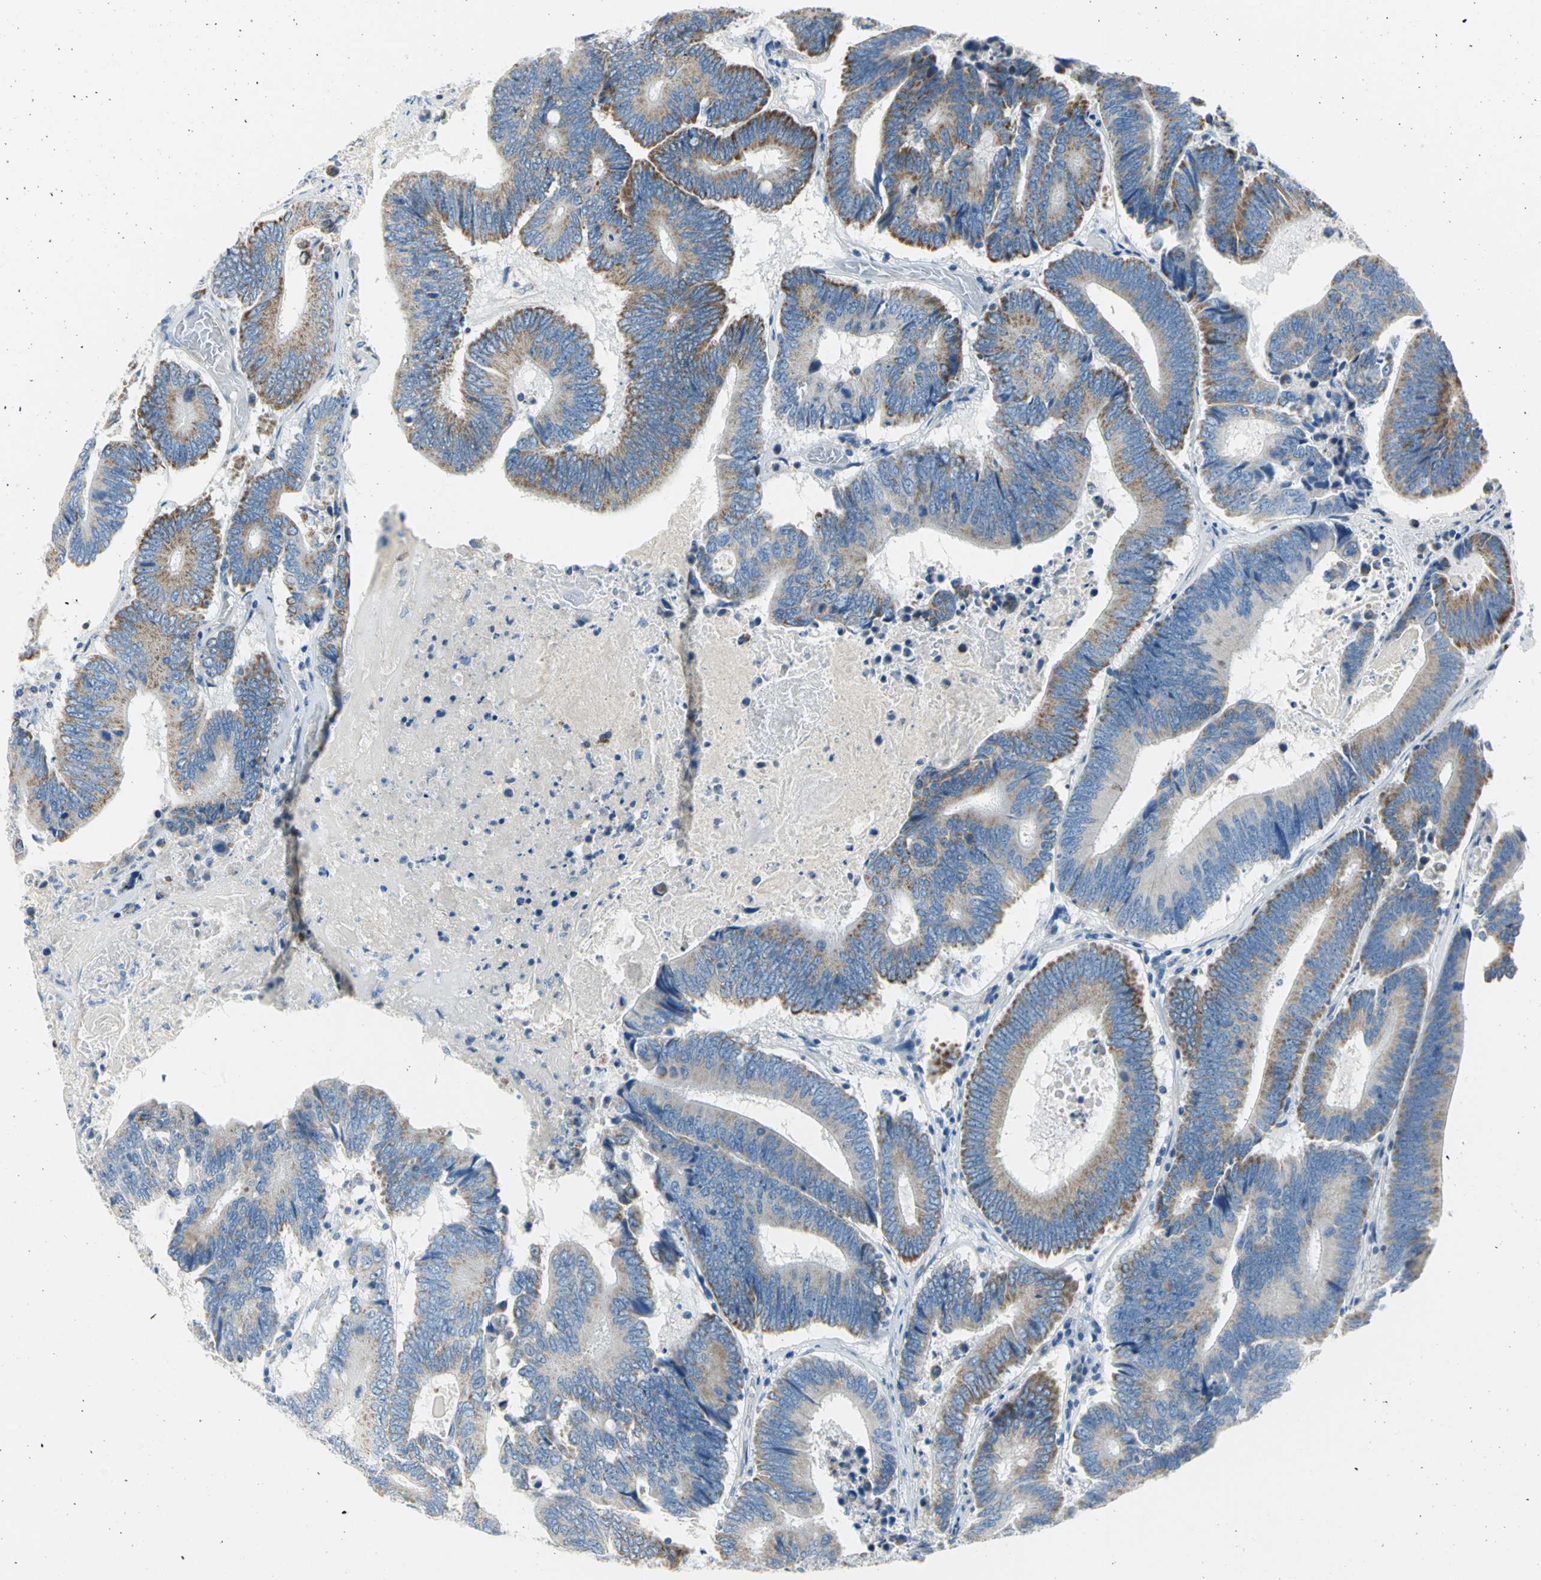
{"staining": {"intensity": "moderate", "quantity": ">75%", "location": "cytoplasmic/membranous"}, "tissue": "colorectal cancer", "cell_type": "Tumor cells", "image_type": "cancer", "snomed": [{"axis": "morphology", "description": "Adenocarcinoma, NOS"}, {"axis": "topography", "description": "Colon"}], "caption": "Protein staining shows moderate cytoplasmic/membranous expression in about >75% of tumor cells in colorectal cancer.", "gene": "ALOX15", "patient": {"sex": "female", "age": 78}}